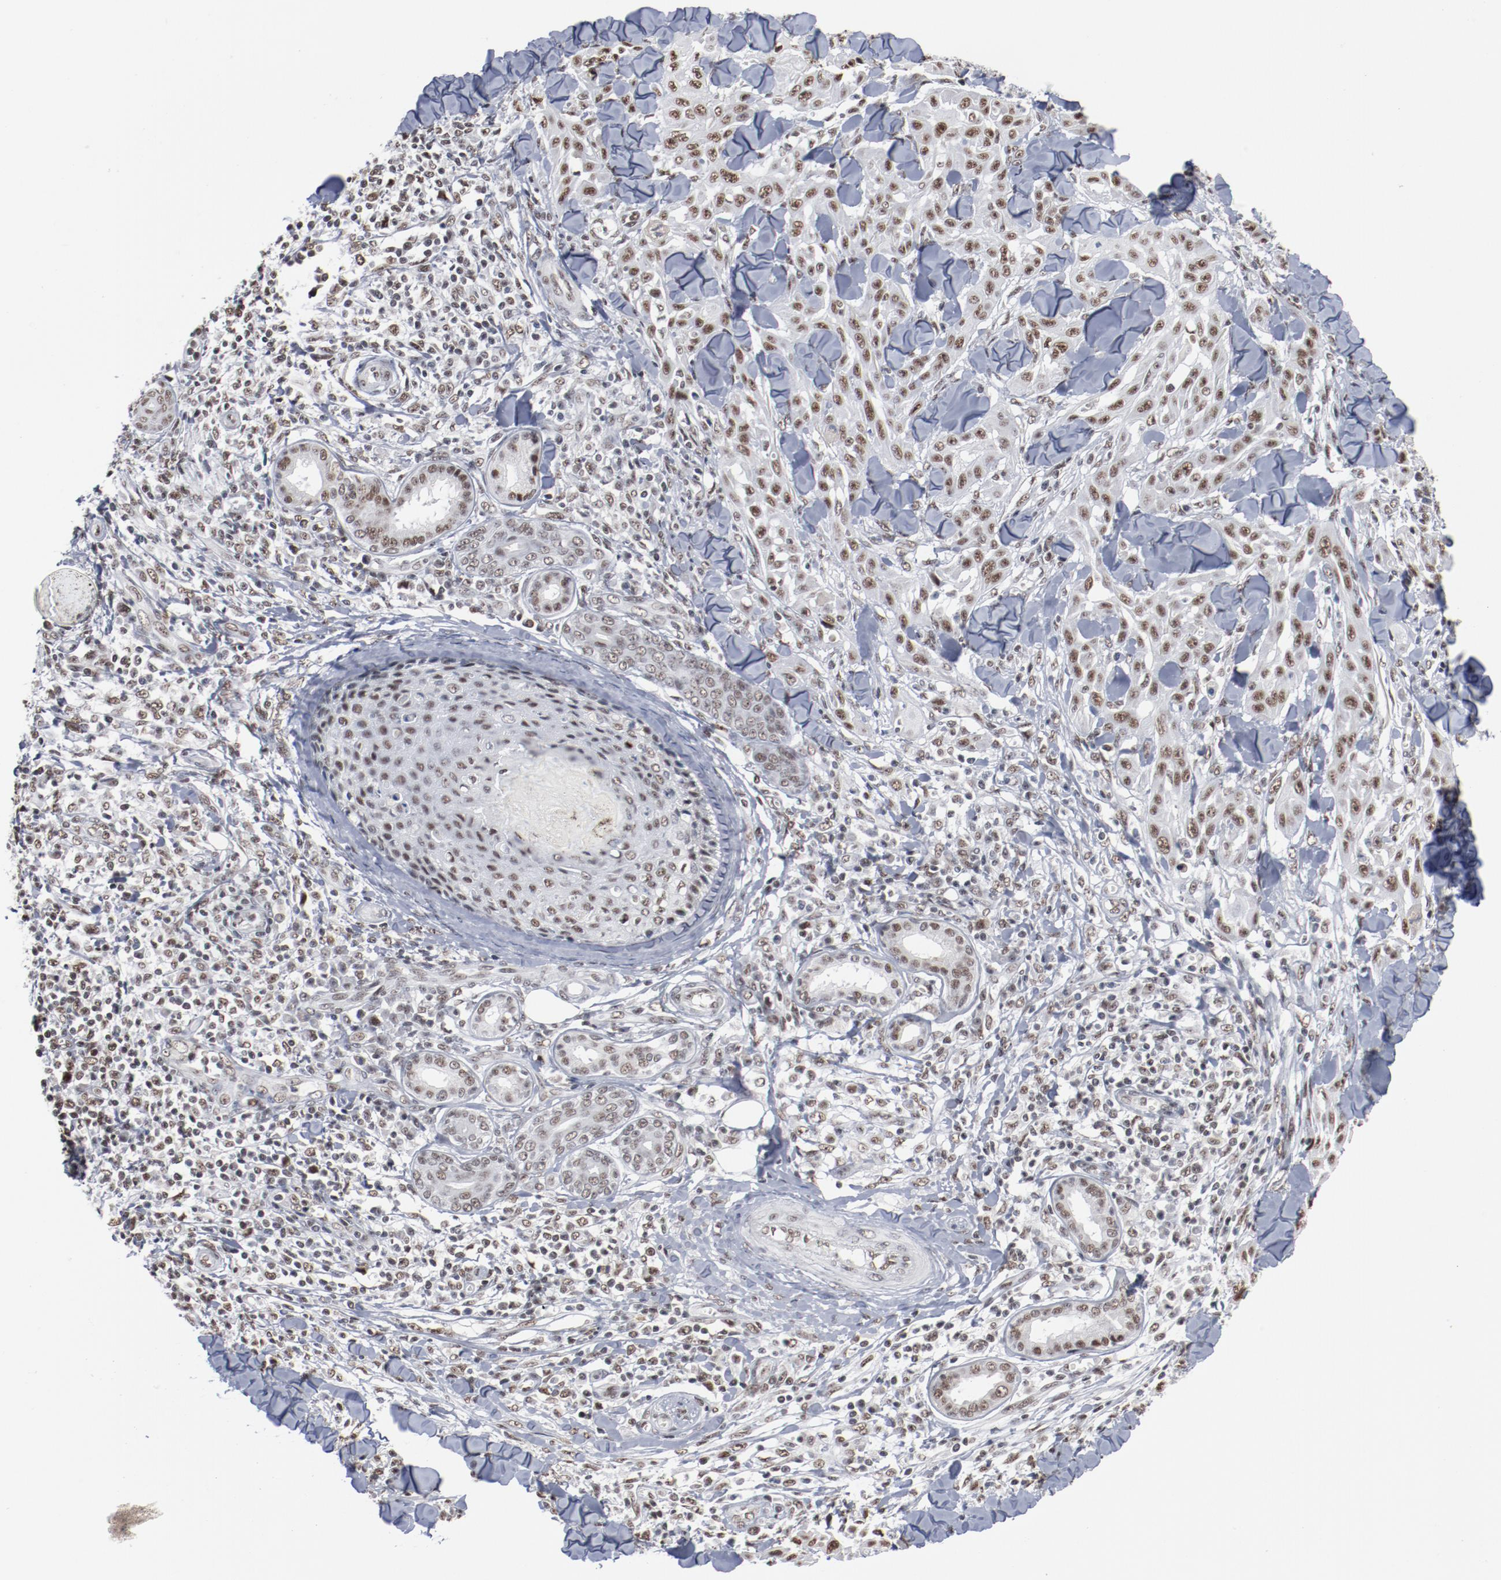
{"staining": {"intensity": "moderate", "quantity": ">75%", "location": "nuclear"}, "tissue": "skin cancer", "cell_type": "Tumor cells", "image_type": "cancer", "snomed": [{"axis": "morphology", "description": "Squamous cell carcinoma, NOS"}, {"axis": "topography", "description": "Skin"}], "caption": "The immunohistochemical stain labels moderate nuclear positivity in tumor cells of squamous cell carcinoma (skin) tissue.", "gene": "BUB3", "patient": {"sex": "male", "age": 24}}